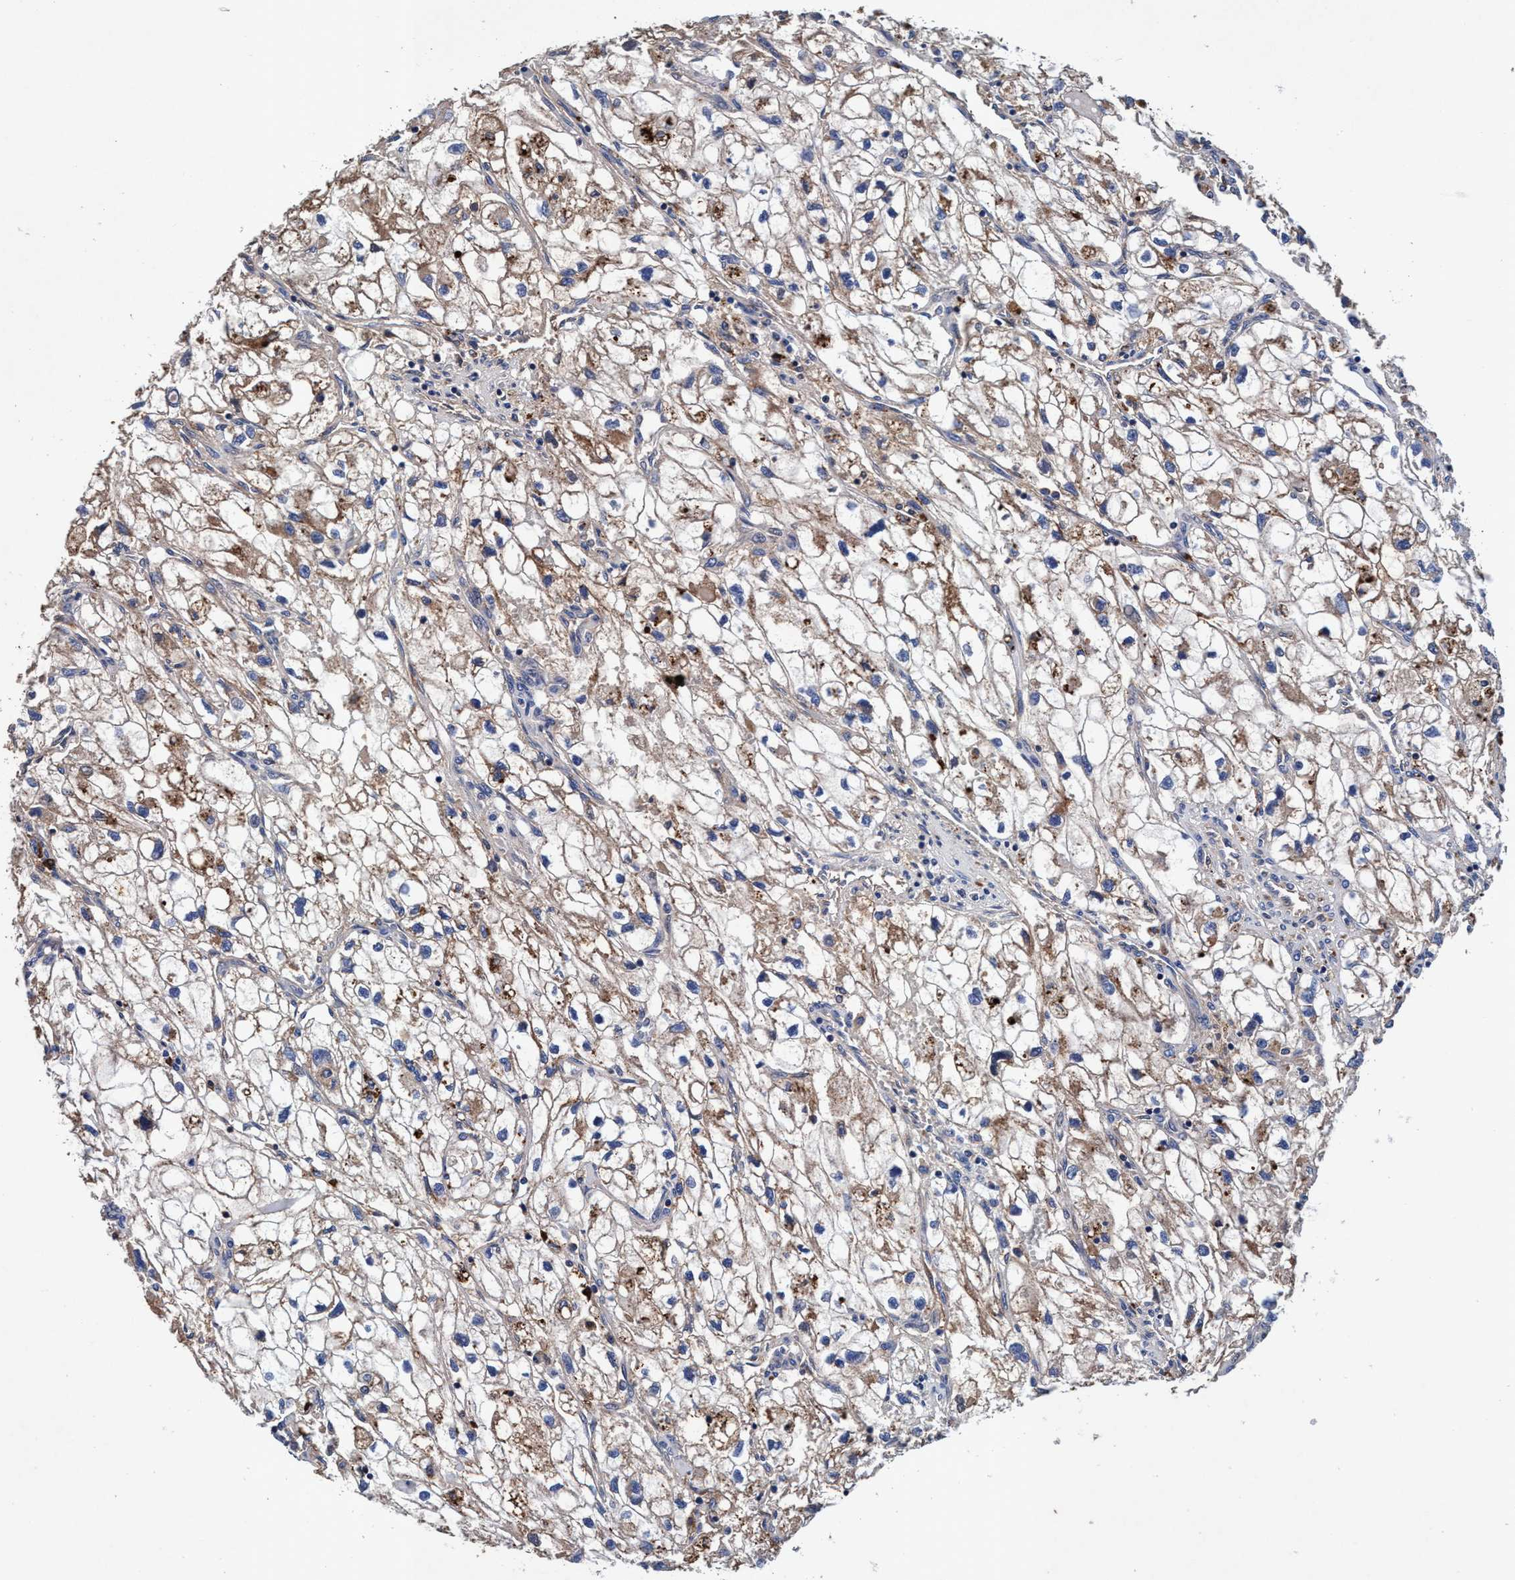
{"staining": {"intensity": "moderate", "quantity": ">75%", "location": "cytoplasmic/membranous"}, "tissue": "renal cancer", "cell_type": "Tumor cells", "image_type": "cancer", "snomed": [{"axis": "morphology", "description": "Adenocarcinoma, NOS"}, {"axis": "topography", "description": "Kidney"}], "caption": "Moderate cytoplasmic/membranous staining is seen in about >75% of tumor cells in renal adenocarcinoma.", "gene": "RNF208", "patient": {"sex": "female", "age": 70}}